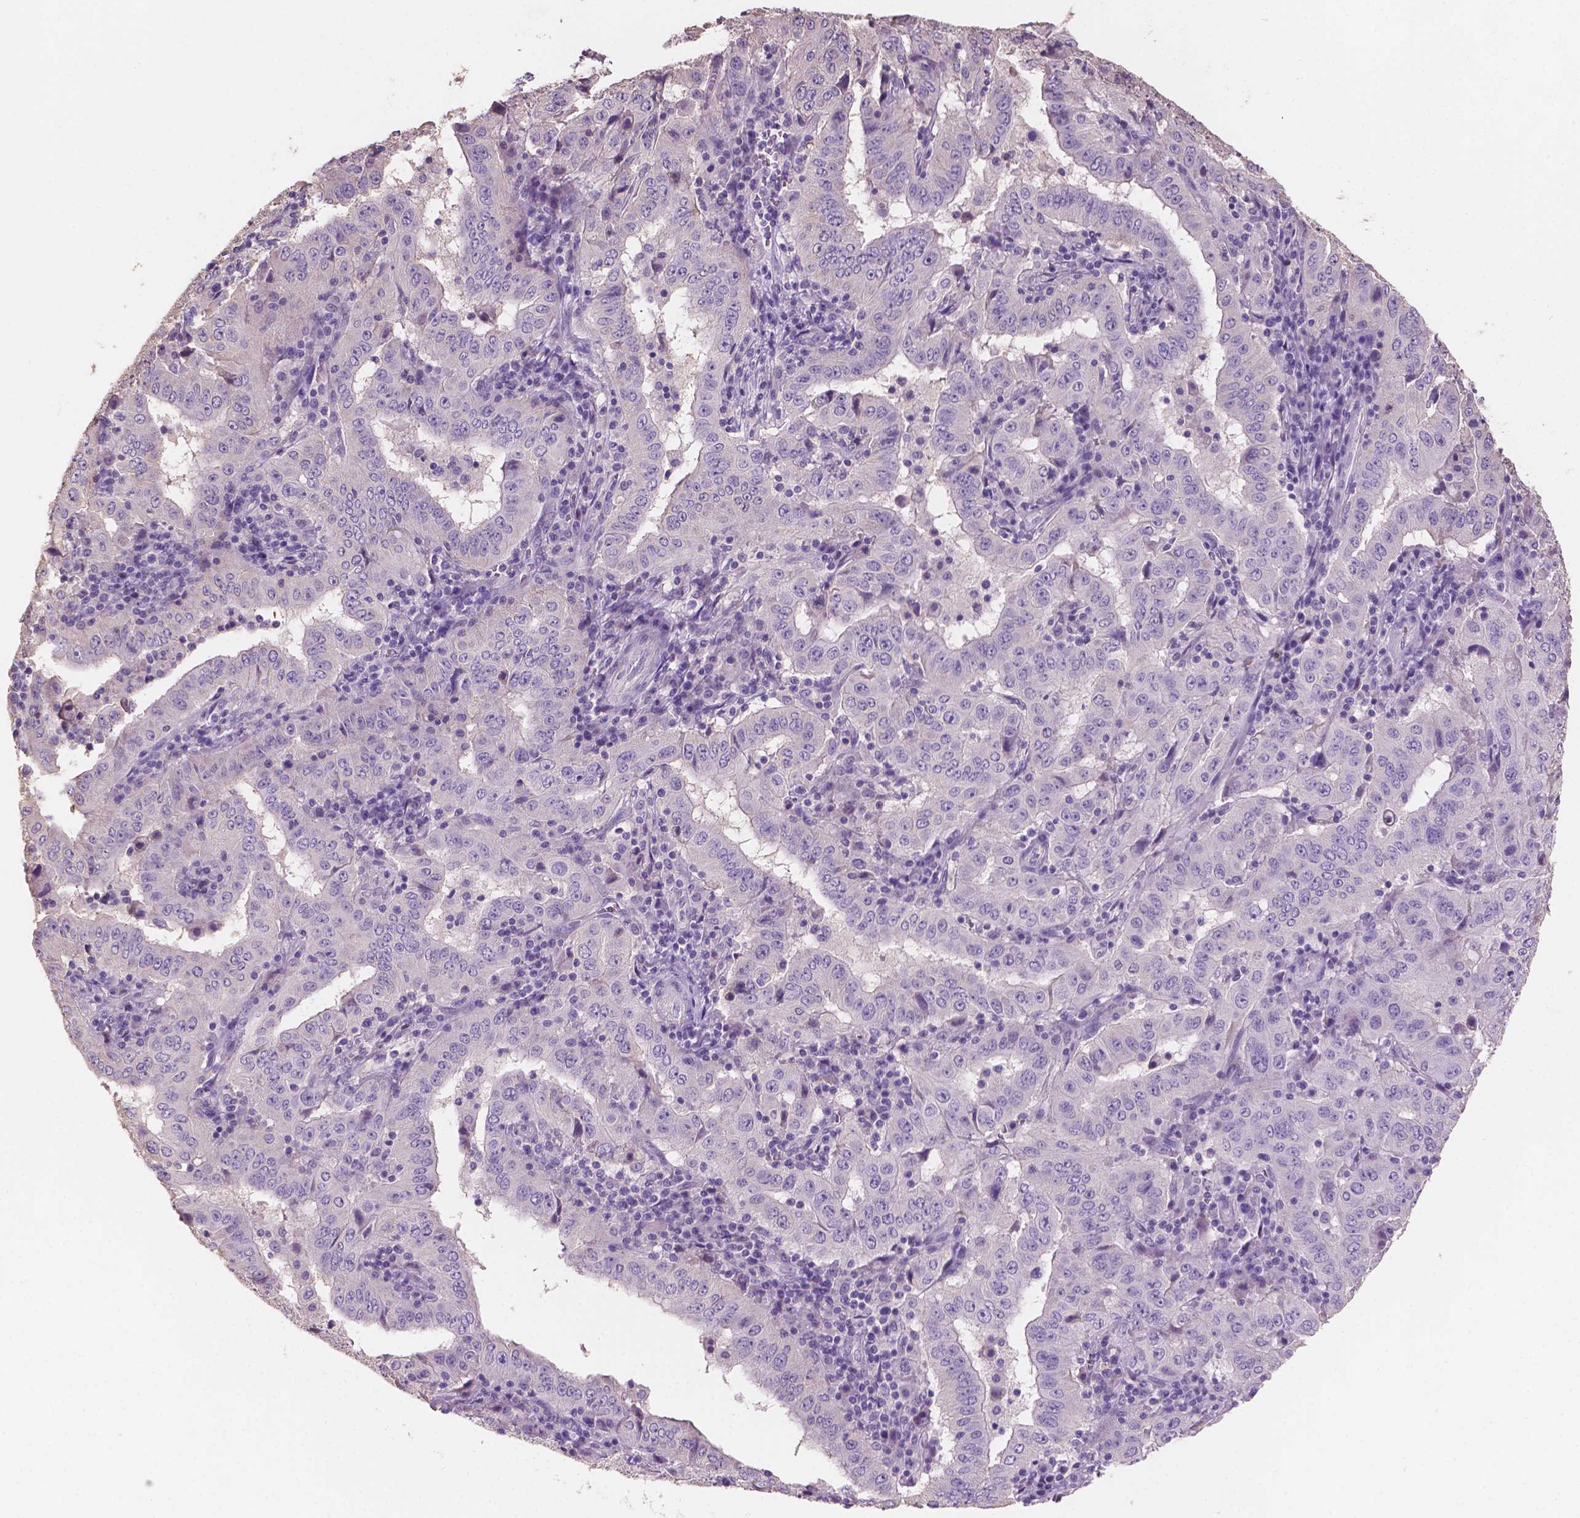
{"staining": {"intensity": "negative", "quantity": "none", "location": "none"}, "tissue": "pancreatic cancer", "cell_type": "Tumor cells", "image_type": "cancer", "snomed": [{"axis": "morphology", "description": "Adenocarcinoma, NOS"}, {"axis": "topography", "description": "Pancreas"}], "caption": "IHC image of adenocarcinoma (pancreatic) stained for a protein (brown), which reveals no staining in tumor cells.", "gene": "SBSN", "patient": {"sex": "male", "age": 63}}